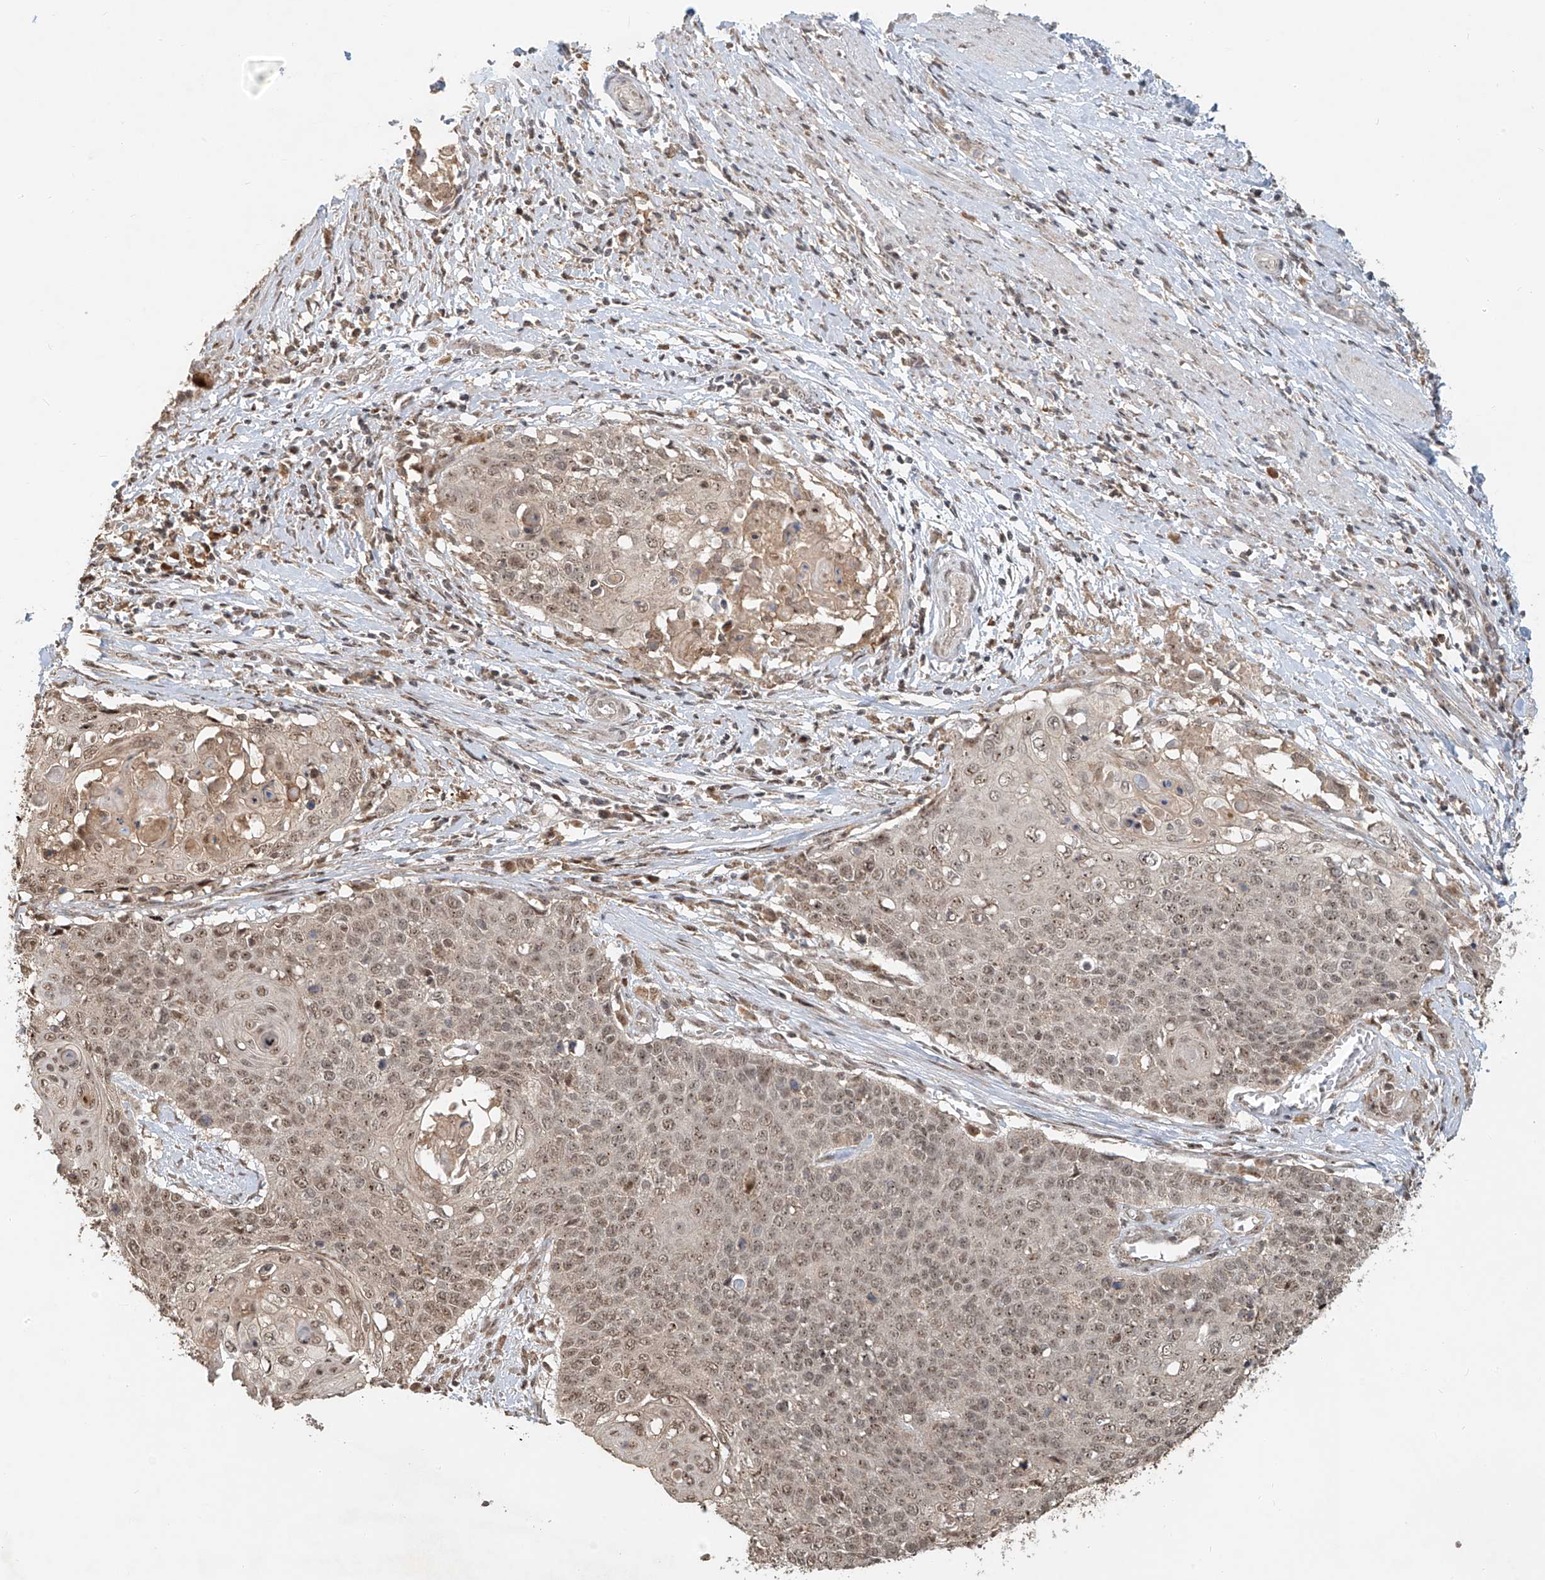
{"staining": {"intensity": "weak", "quantity": "25%-75%", "location": "nuclear"}, "tissue": "cervical cancer", "cell_type": "Tumor cells", "image_type": "cancer", "snomed": [{"axis": "morphology", "description": "Squamous cell carcinoma, NOS"}, {"axis": "topography", "description": "Cervix"}], "caption": "Brown immunohistochemical staining in human squamous cell carcinoma (cervical) reveals weak nuclear staining in approximately 25%-75% of tumor cells.", "gene": "SYTL3", "patient": {"sex": "female", "age": 39}}